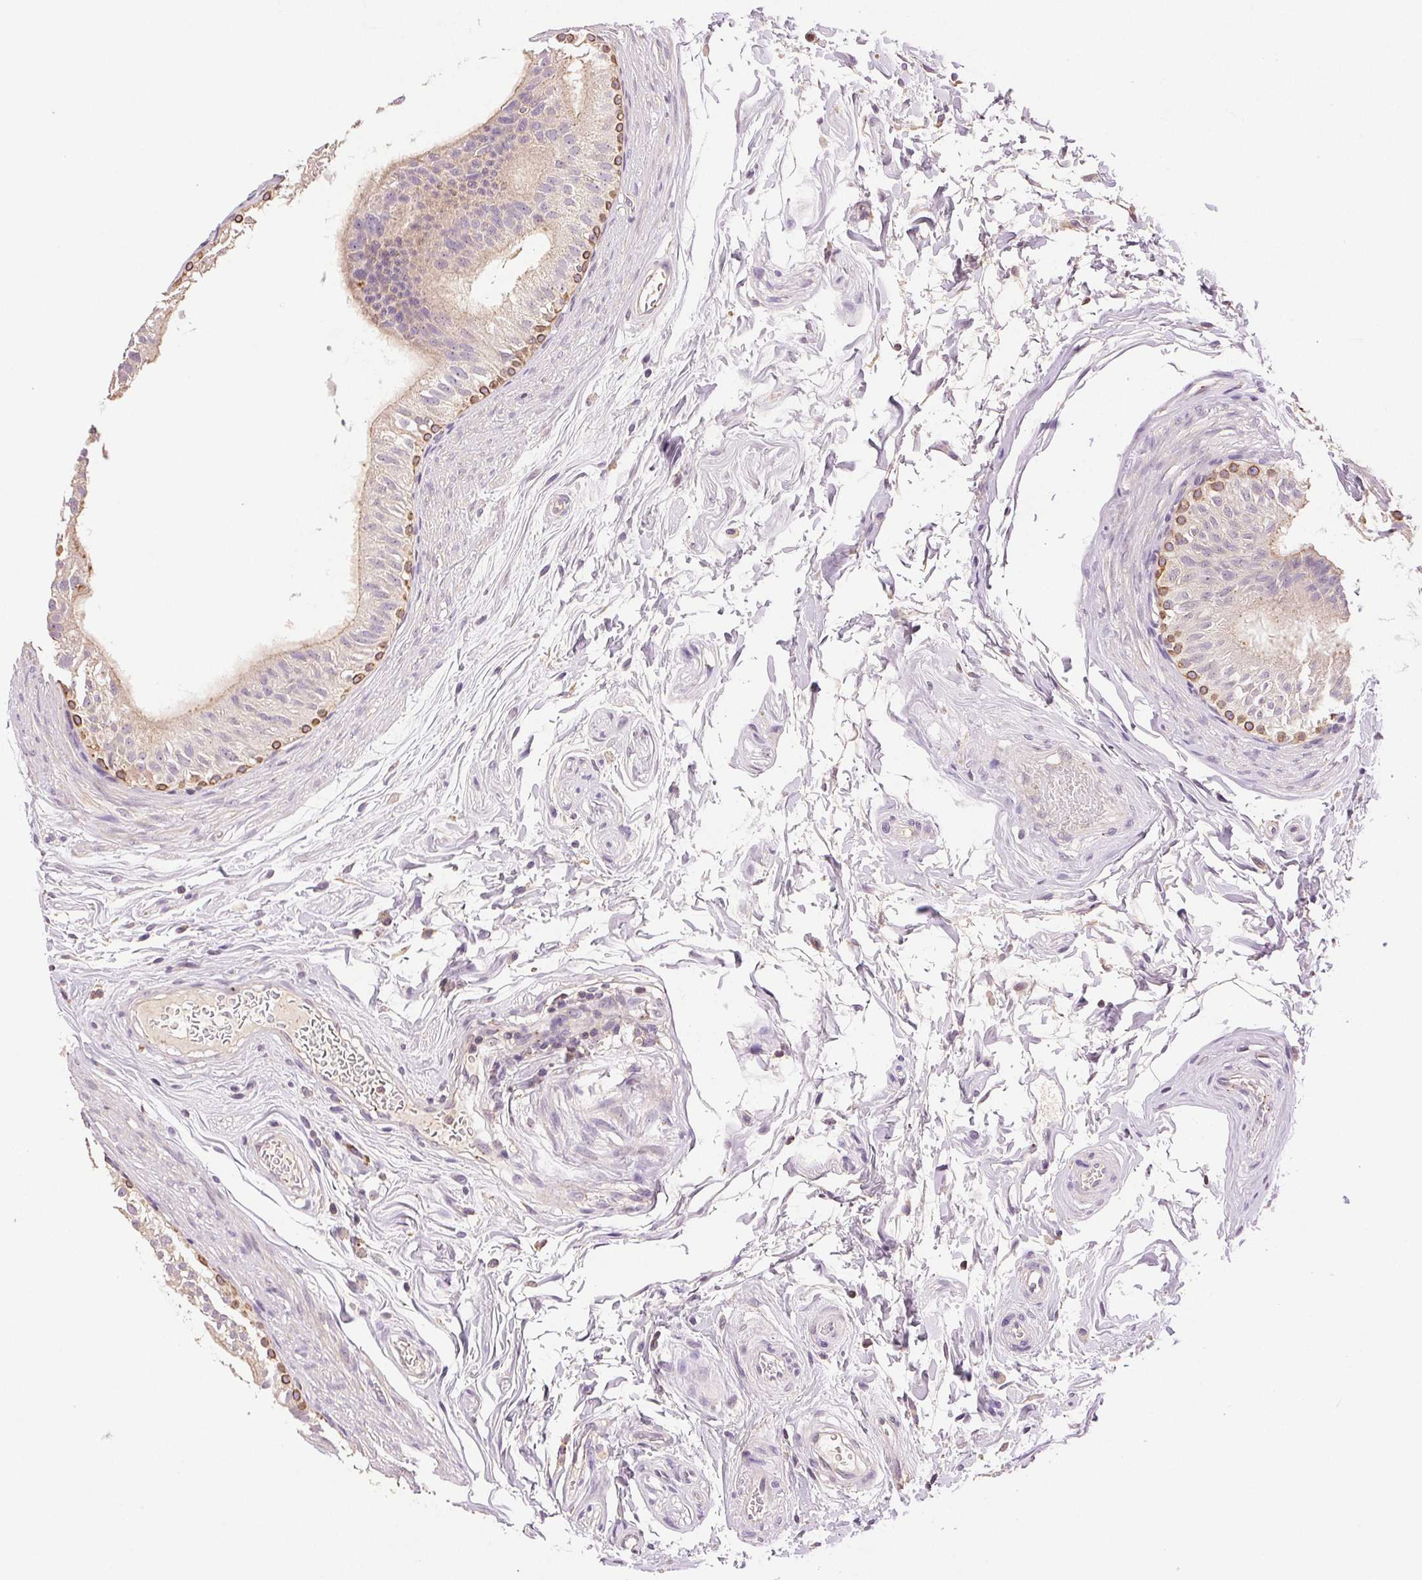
{"staining": {"intensity": "moderate", "quantity": "<25%", "location": "cytoplasmic/membranous"}, "tissue": "epididymis", "cell_type": "Glandular cells", "image_type": "normal", "snomed": [{"axis": "morphology", "description": "Normal tissue, NOS"}, {"axis": "topography", "description": "Epididymis"}], "caption": "Immunohistochemical staining of benign epididymis reveals moderate cytoplasmic/membranous protein staining in approximately <25% of glandular cells. Using DAB (brown) and hematoxylin (blue) stains, captured at high magnification using brightfield microscopy.", "gene": "TMEM253", "patient": {"sex": "male", "age": 36}}